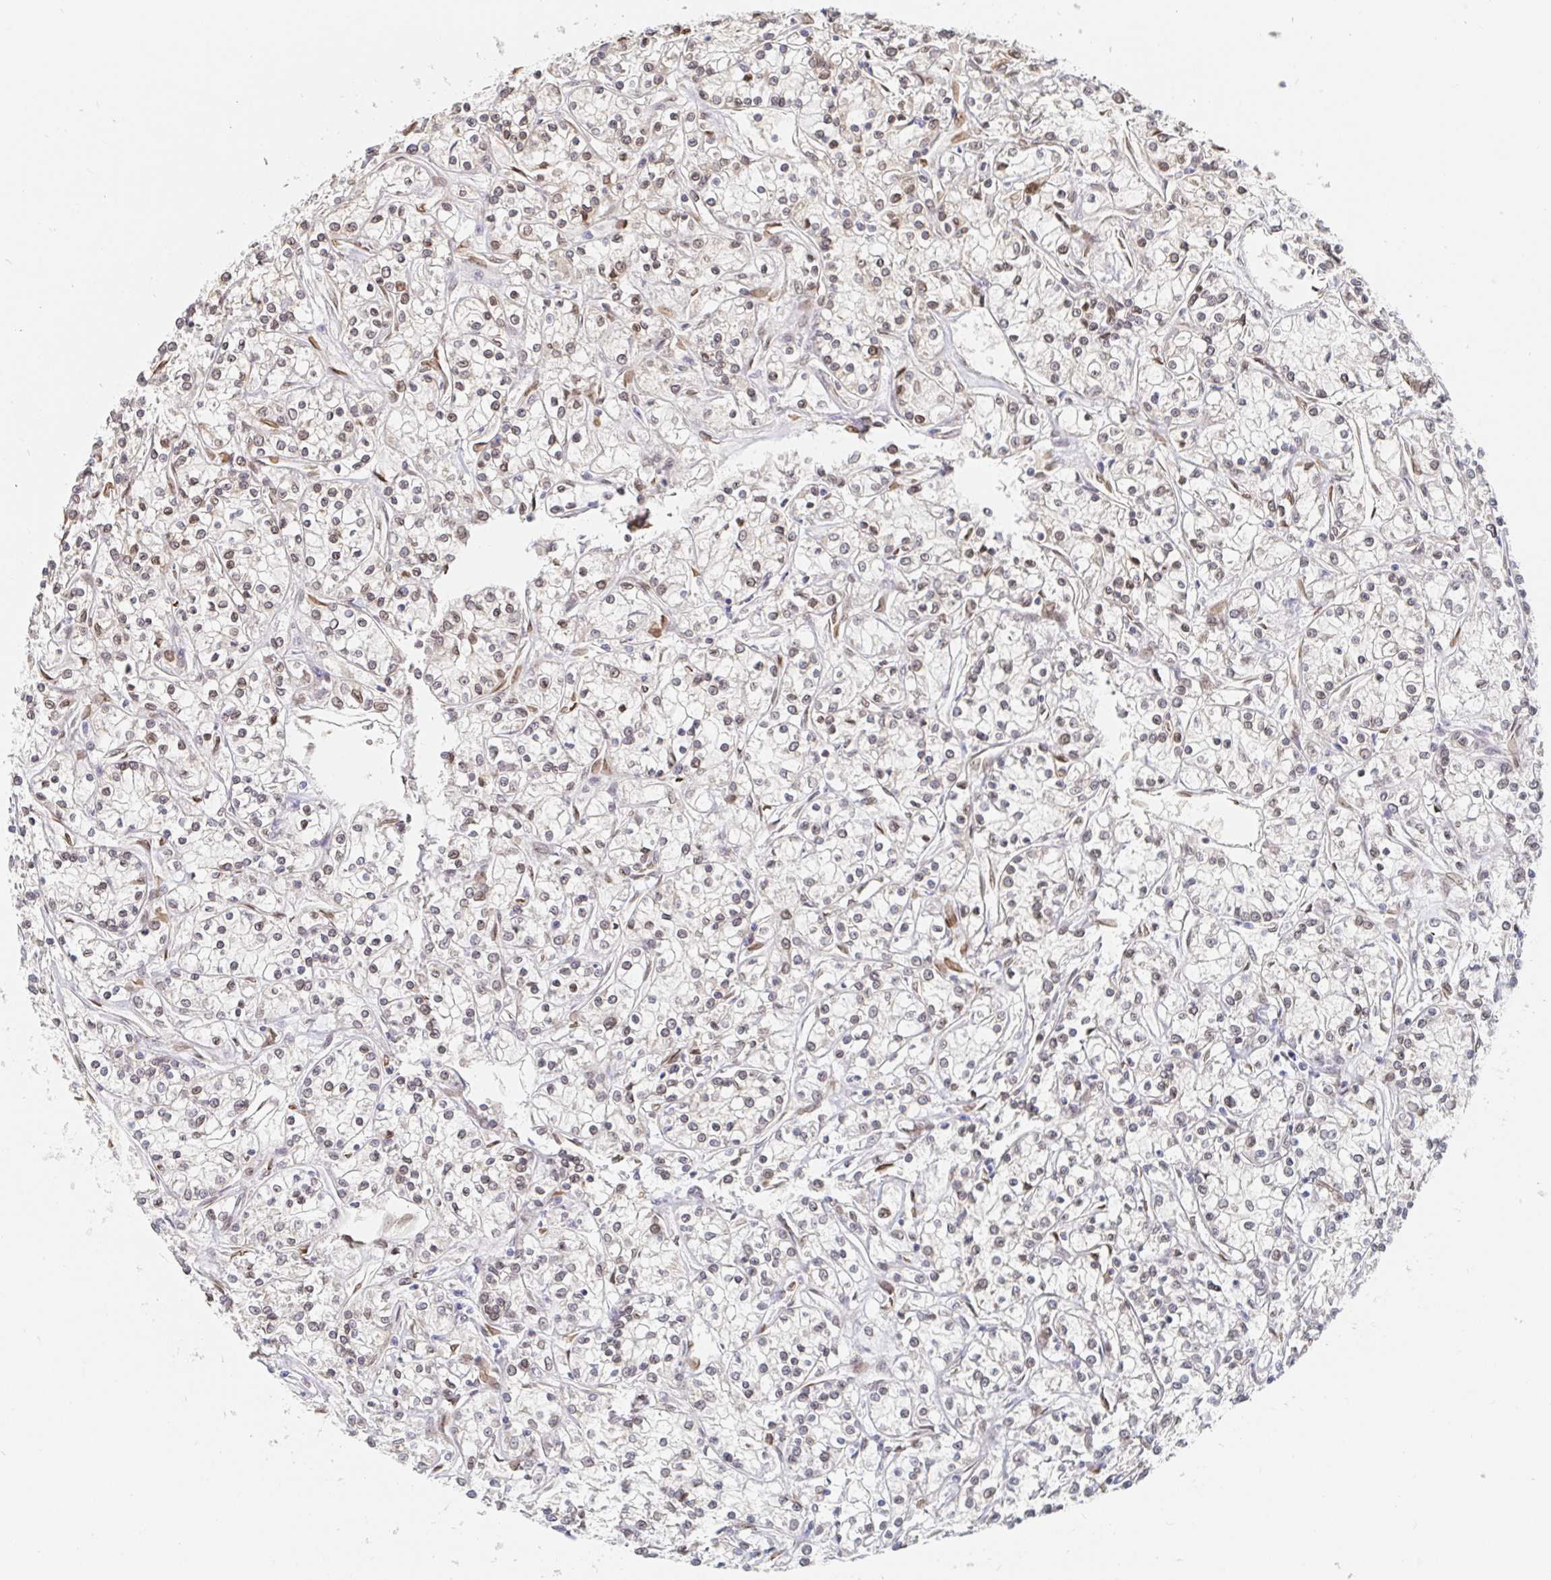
{"staining": {"intensity": "weak", "quantity": "25%-75%", "location": "nuclear"}, "tissue": "renal cancer", "cell_type": "Tumor cells", "image_type": "cancer", "snomed": [{"axis": "morphology", "description": "Adenocarcinoma, NOS"}, {"axis": "topography", "description": "Kidney"}], "caption": "Tumor cells display weak nuclear staining in approximately 25%-75% of cells in renal adenocarcinoma.", "gene": "CHD2", "patient": {"sex": "female", "age": 59}}